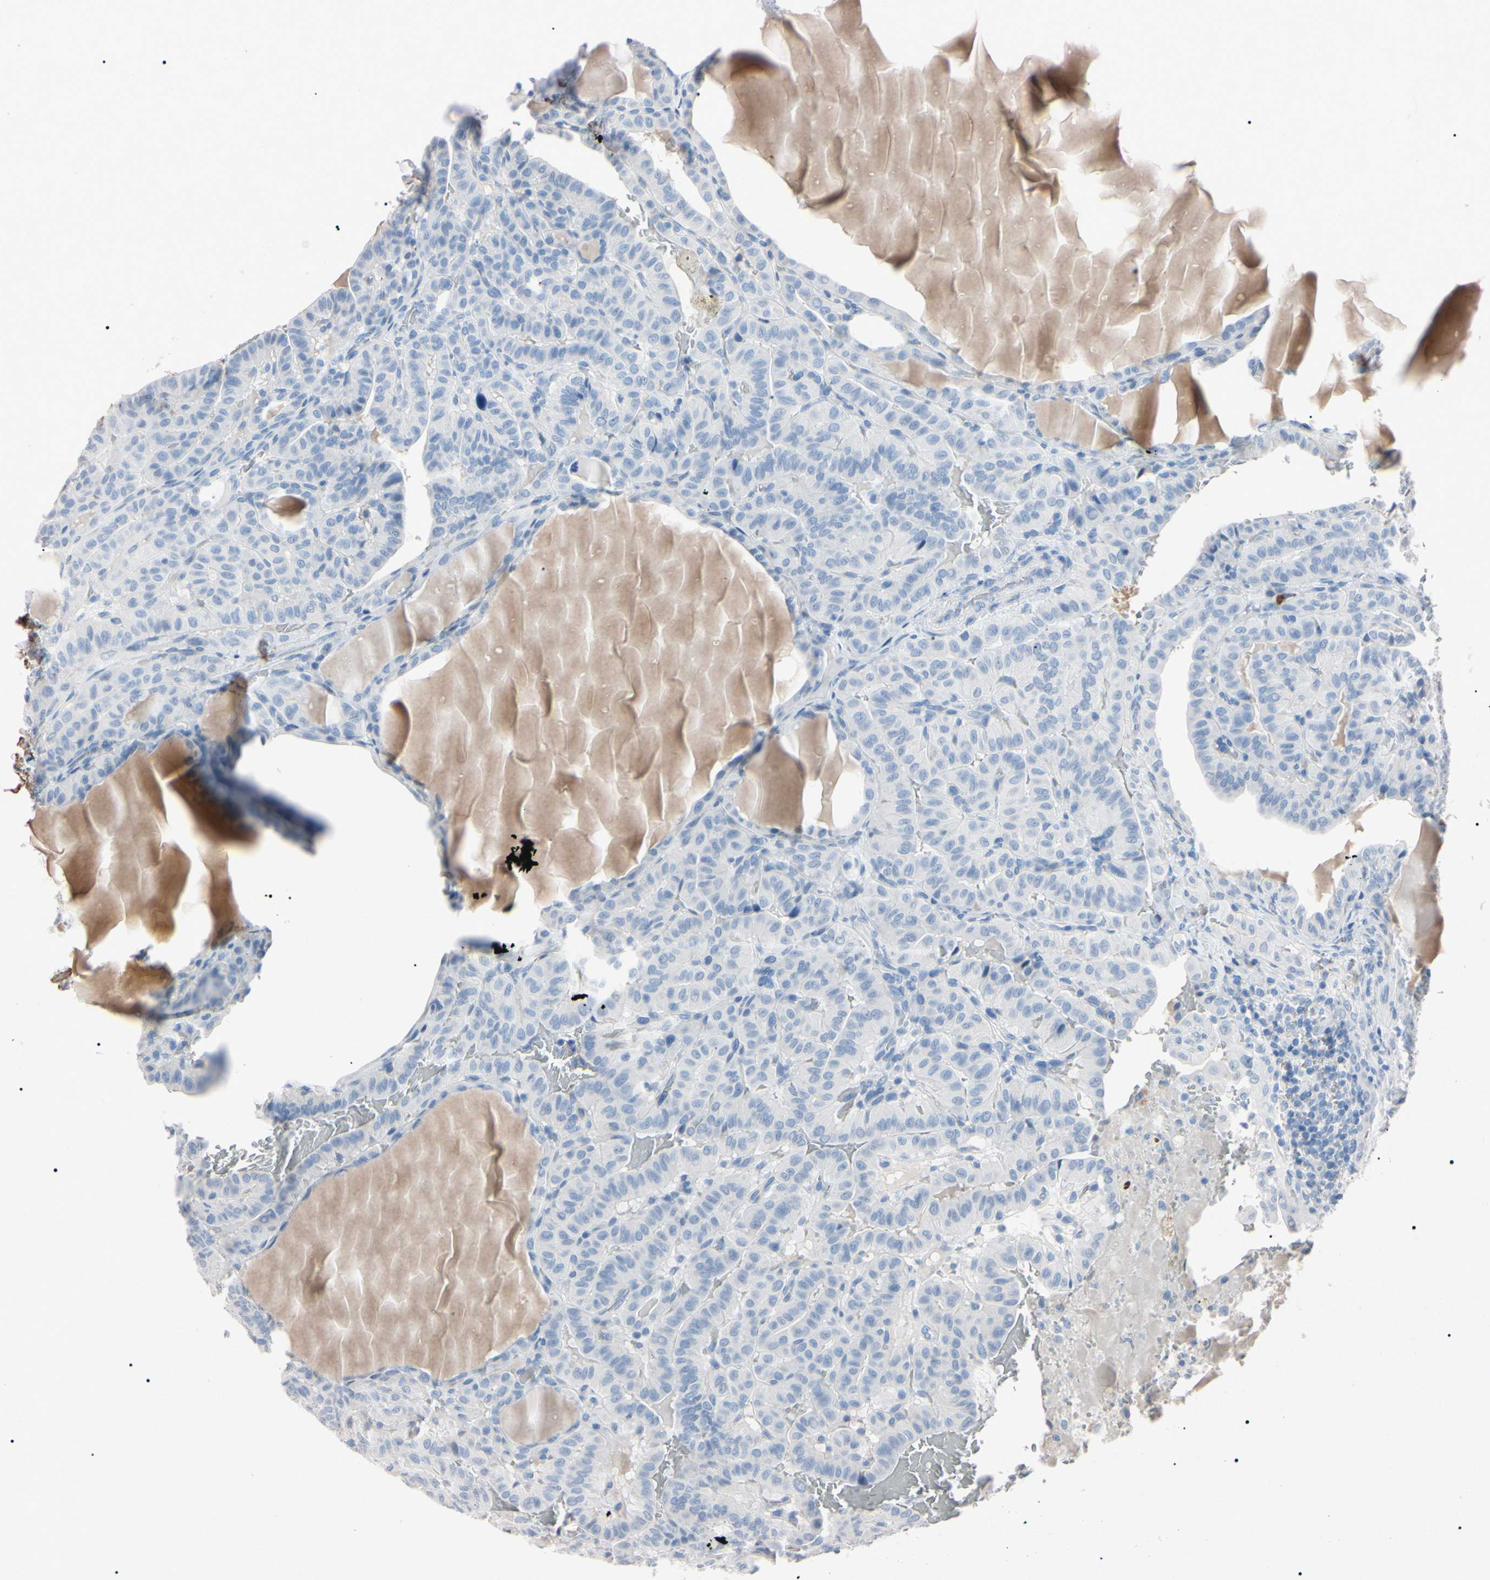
{"staining": {"intensity": "negative", "quantity": "none", "location": "none"}, "tissue": "thyroid cancer", "cell_type": "Tumor cells", "image_type": "cancer", "snomed": [{"axis": "morphology", "description": "Papillary adenocarcinoma, NOS"}, {"axis": "topography", "description": "Thyroid gland"}], "caption": "Immunohistochemical staining of papillary adenocarcinoma (thyroid) exhibits no significant expression in tumor cells.", "gene": "ELN", "patient": {"sex": "male", "age": 77}}